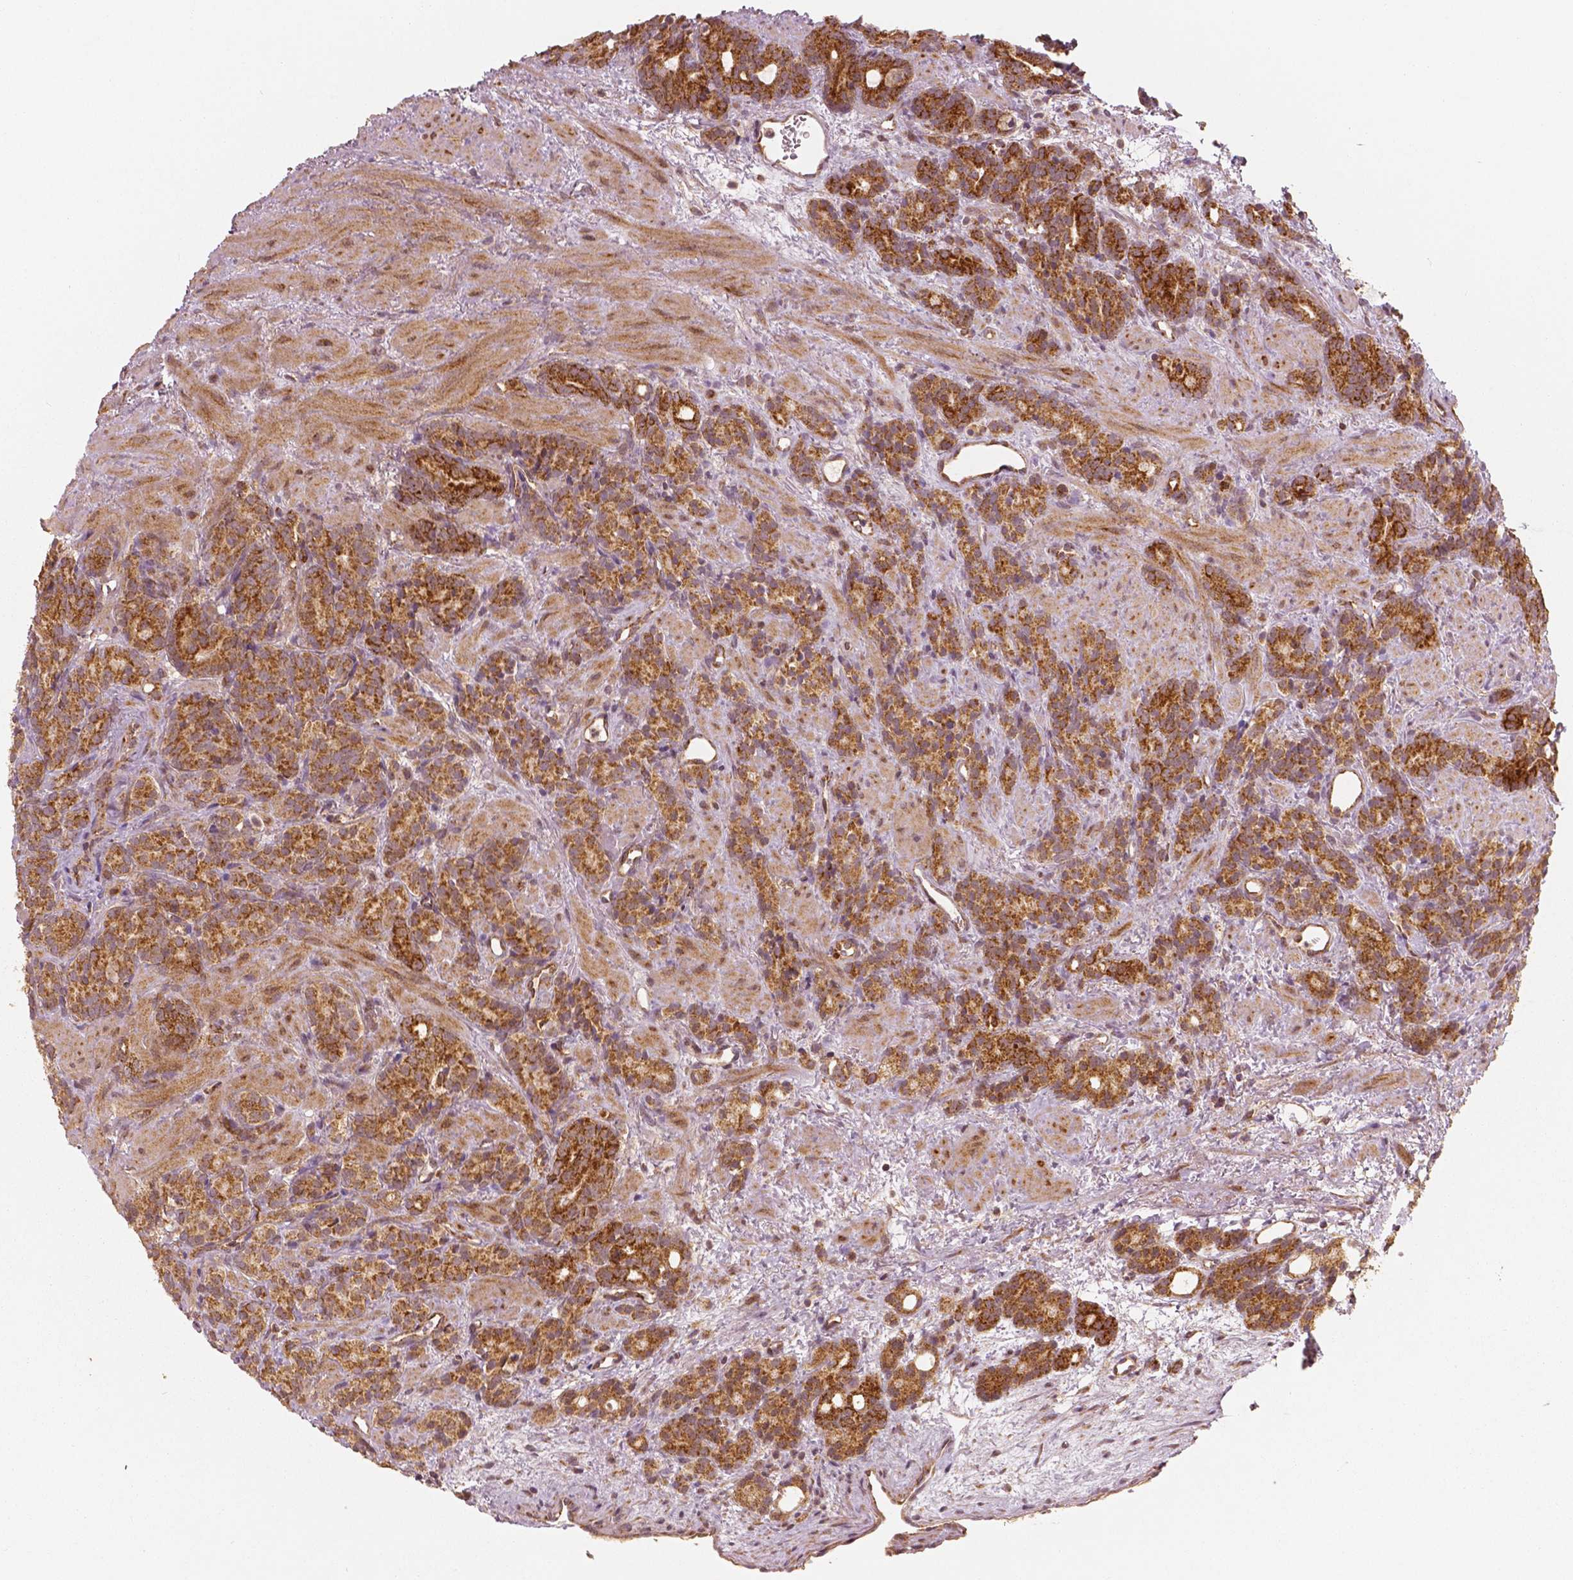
{"staining": {"intensity": "strong", "quantity": ">75%", "location": "cytoplasmic/membranous"}, "tissue": "prostate cancer", "cell_type": "Tumor cells", "image_type": "cancer", "snomed": [{"axis": "morphology", "description": "Adenocarcinoma, High grade"}, {"axis": "topography", "description": "Prostate"}], "caption": "Prostate cancer (high-grade adenocarcinoma) tissue displays strong cytoplasmic/membranous staining in about >75% of tumor cells", "gene": "PGAM5", "patient": {"sex": "male", "age": 84}}